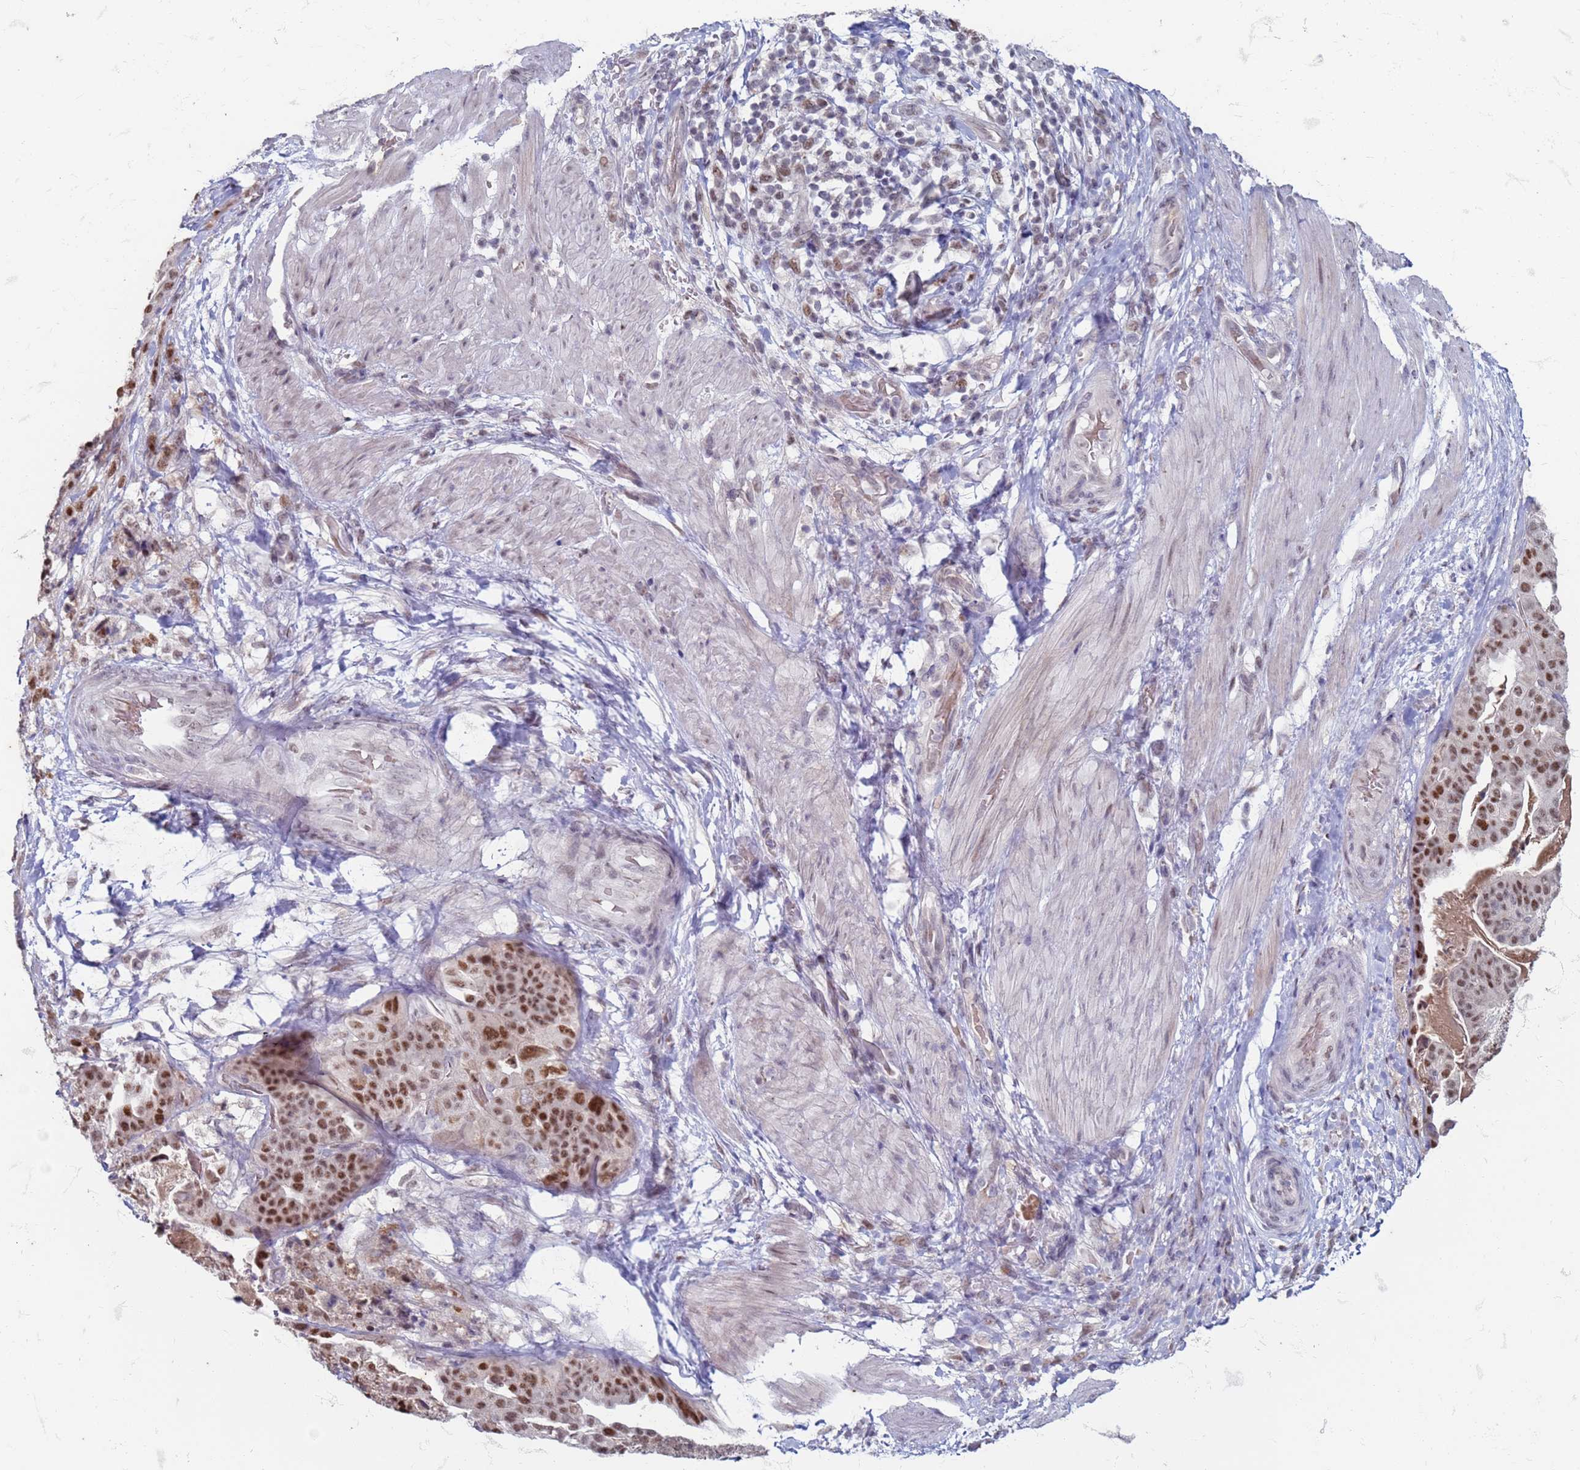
{"staining": {"intensity": "moderate", "quantity": ">75%", "location": "nuclear"}, "tissue": "stomach cancer", "cell_type": "Tumor cells", "image_type": "cancer", "snomed": [{"axis": "morphology", "description": "Adenocarcinoma, NOS"}, {"axis": "topography", "description": "Stomach"}], "caption": "Tumor cells show medium levels of moderate nuclear expression in about >75% of cells in human adenocarcinoma (stomach).", "gene": "TRMT6", "patient": {"sex": "male", "age": 48}}